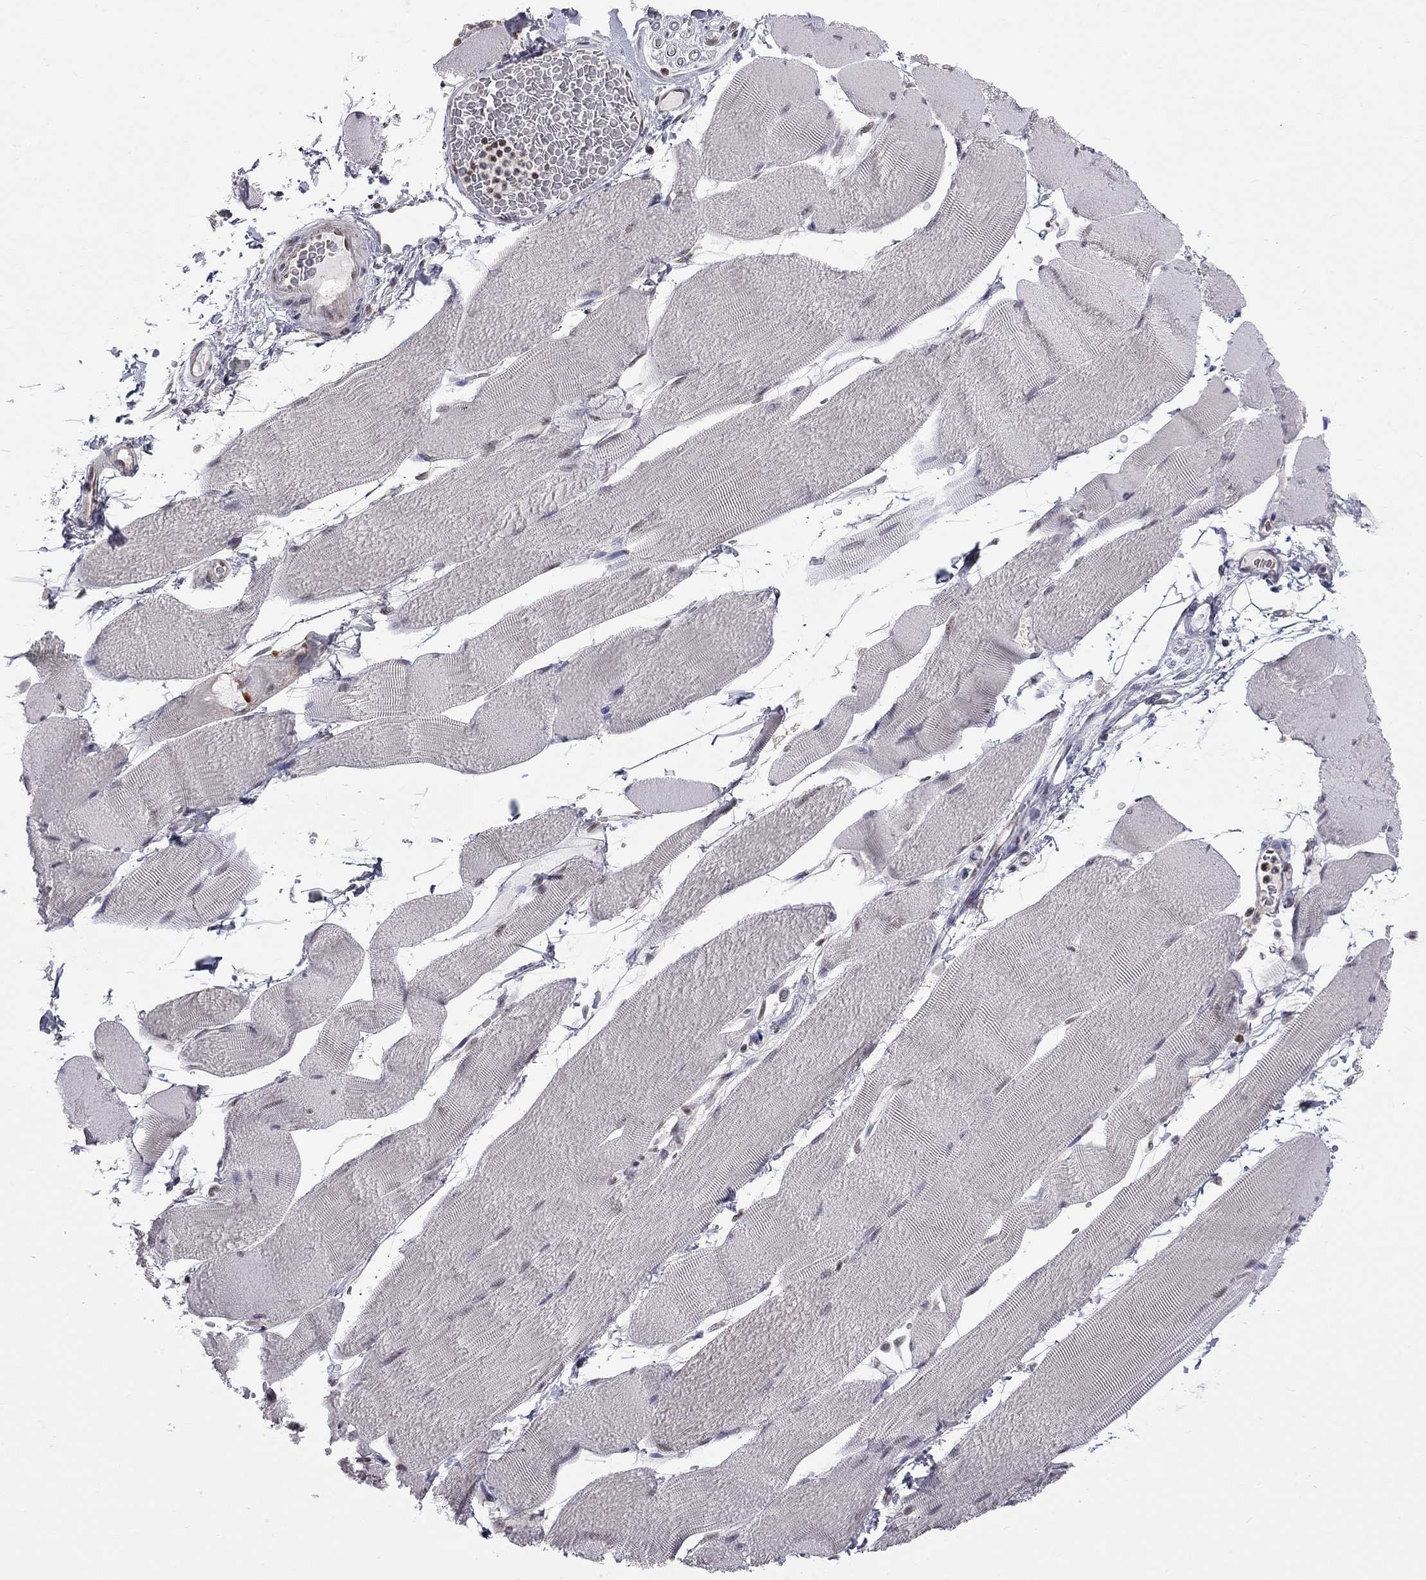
{"staining": {"intensity": "negative", "quantity": "none", "location": "none"}, "tissue": "skeletal muscle", "cell_type": "Myocytes", "image_type": "normal", "snomed": [{"axis": "morphology", "description": "Normal tissue, NOS"}, {"axis": "topography", "description": "Skeletal muscle"}], "caption": "High power microscopy image of an immunohistochemistry (IHC) photomicrograph of unremarkable skeletal muscle, revealing no significant positivity in myocytes. Brightfield microscopy of IHC stained with DAB (3,3'-diaminobenzidine) (brown) and hematoxylin (blue), captured at high magnification.", "gene": "RFWD3", "patient": {"sex": "male", "age": 56}}